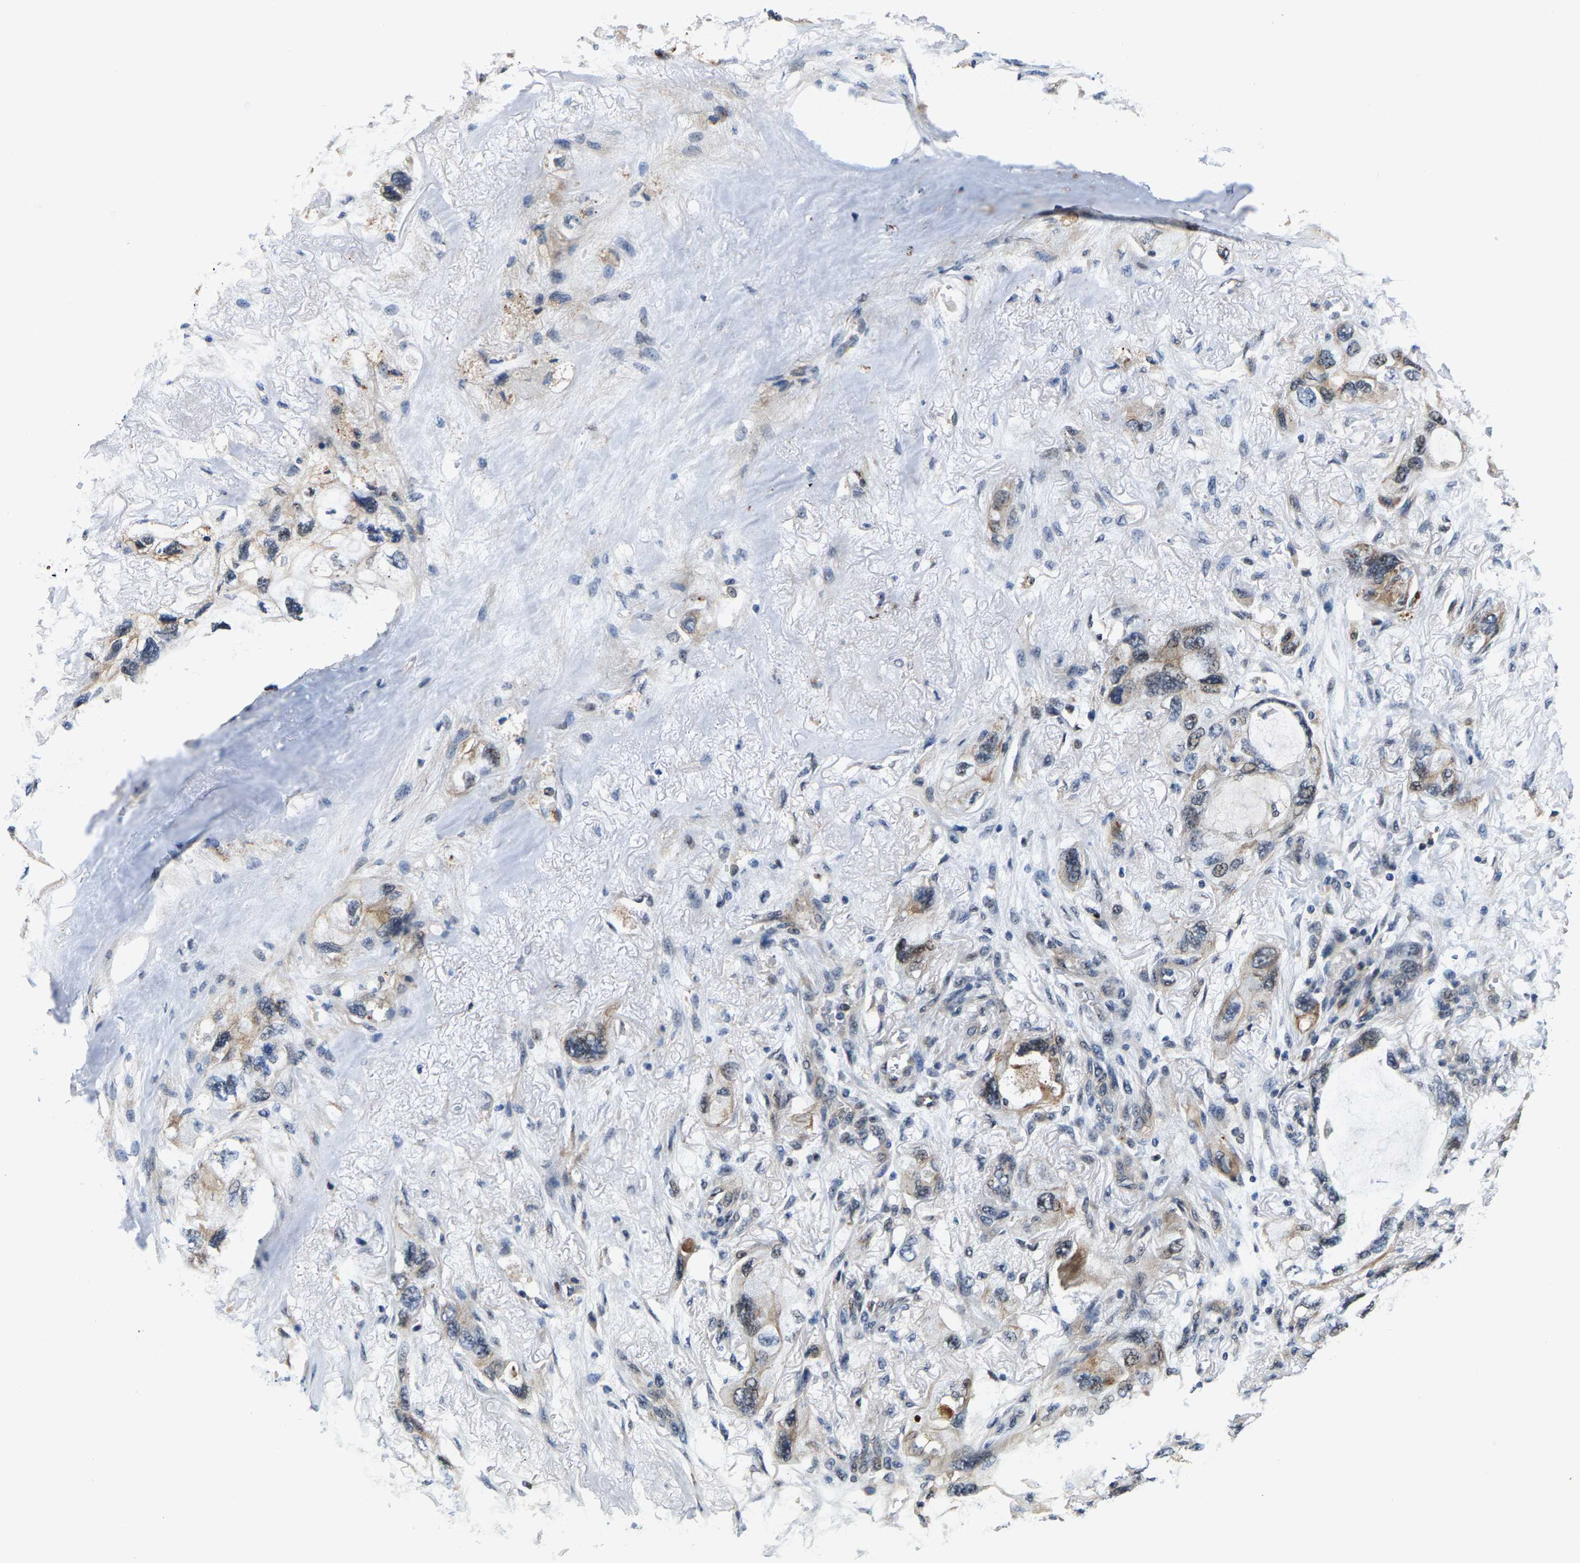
{"staining": {"intensity": "weak", "quantity": "<25%", "location": "cytoplasmic/membranous"}, "tissue": "lung cancer", "cell_type": "Tumor cells", "image_type": "cancer", "snomed": [{"axis": "morphology", "description": "Squamous cell carcinoma, NOS"}, {"axis": "topography", "description": "Lung"}], "caption": "DAB immunohistochemical staining of human lung cancer shows no significant expression in tumor cells. (DAB (3,3'-diaminobenzidine) immunohistochemistry (IHC) visualized using brightfield microscopy, high magnification).", "gene": "GTPBP10", "patient": {"sex": "female", "age": 73}}